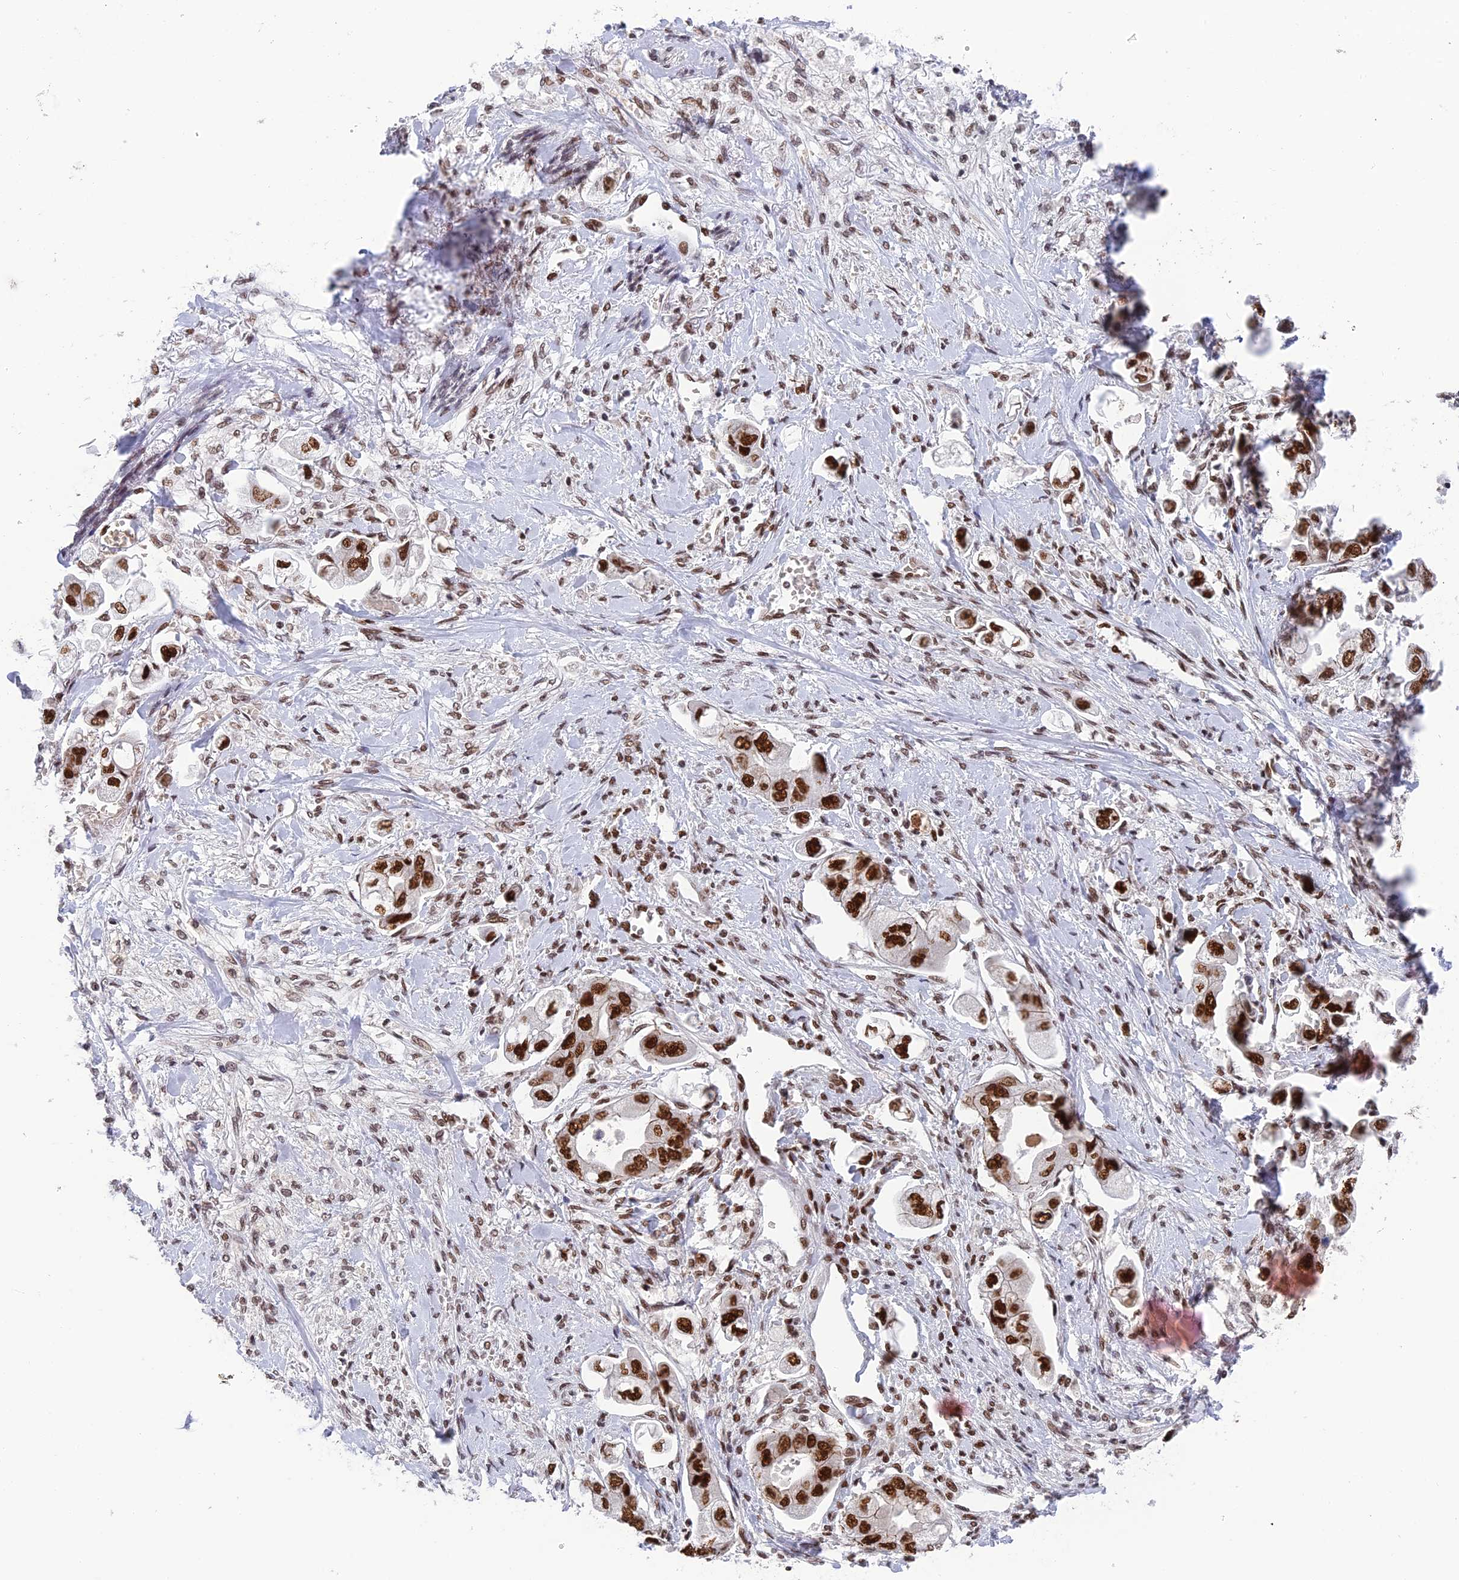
{"staining": {"intensity": "strong", "quantity": ">75%", "location": "nuclear"}, "tissue": "stomach cancer", "cell_type": "Tumor cells", "image_type": "cancer", "snomed": [{"axis": "morphology", "description": "Adenocarcinoma, NOS"}, {"axis": "topography", "description": "Stomach"}], "caption": "The image displays staining of stomach adenocarcinoma, revealing strong nuclear protein positivity (brown color) within tumor cells.", "gene": "EEF1AKMT3", "patient": {"sex": "male", "age": 62}}